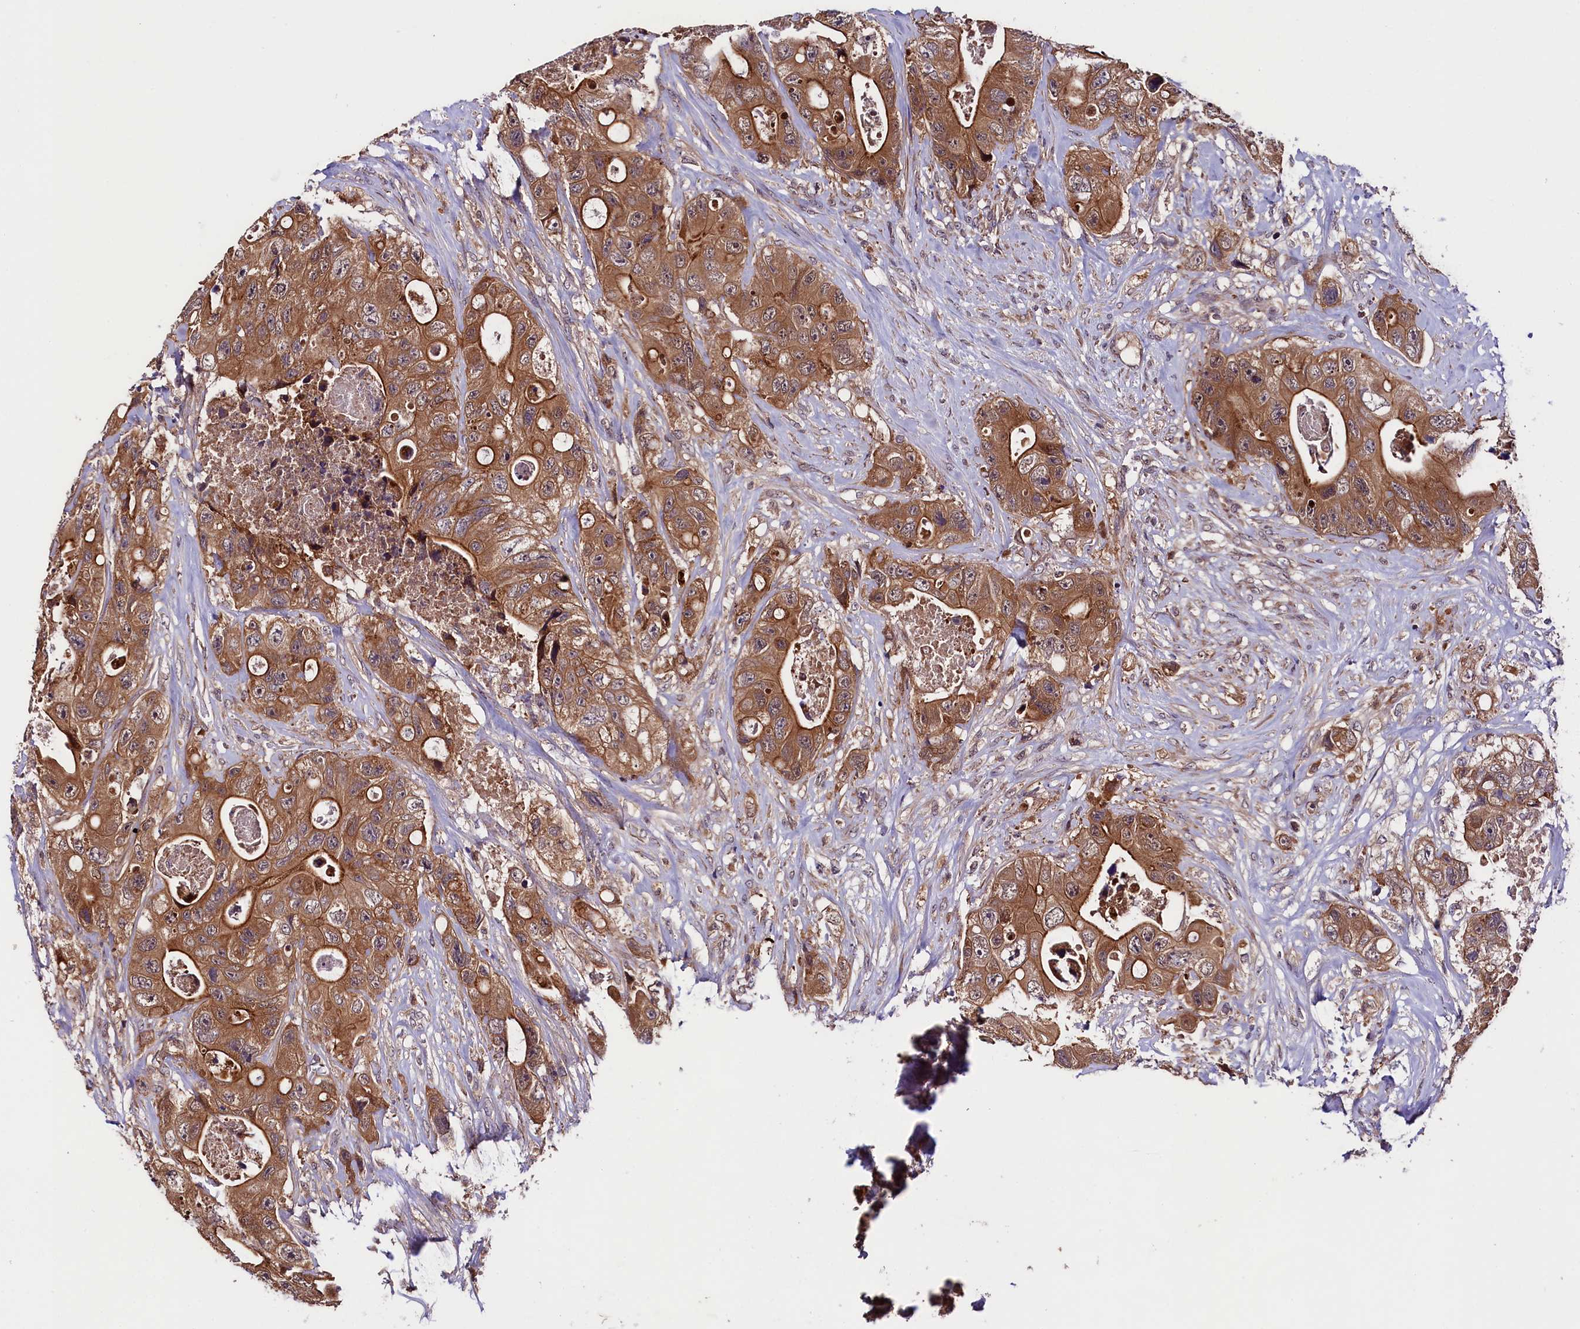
{"staining": {"intensity": "moderate", "quantity": ">75%", "location": "cytoplasmic/membranous"}, "tissue": "colorectal cancer", "cell_type": "Tumor cells", "image_type": "cancer", "snomed": [{"axis": "morphology", "description": "Adenocarcinoma, NOS"}, {"axis": "topography", "description": "Colon"}], "caption": "Immunohistochemistry (IHC) of colorectal cancer (adenocarcinoma) reveals medium levels of moderate cytoplasmic/membranous expression in about >75% of tumor cells.", "gene": "DOHH", "patient": {"sex": "female", "age": 46}}